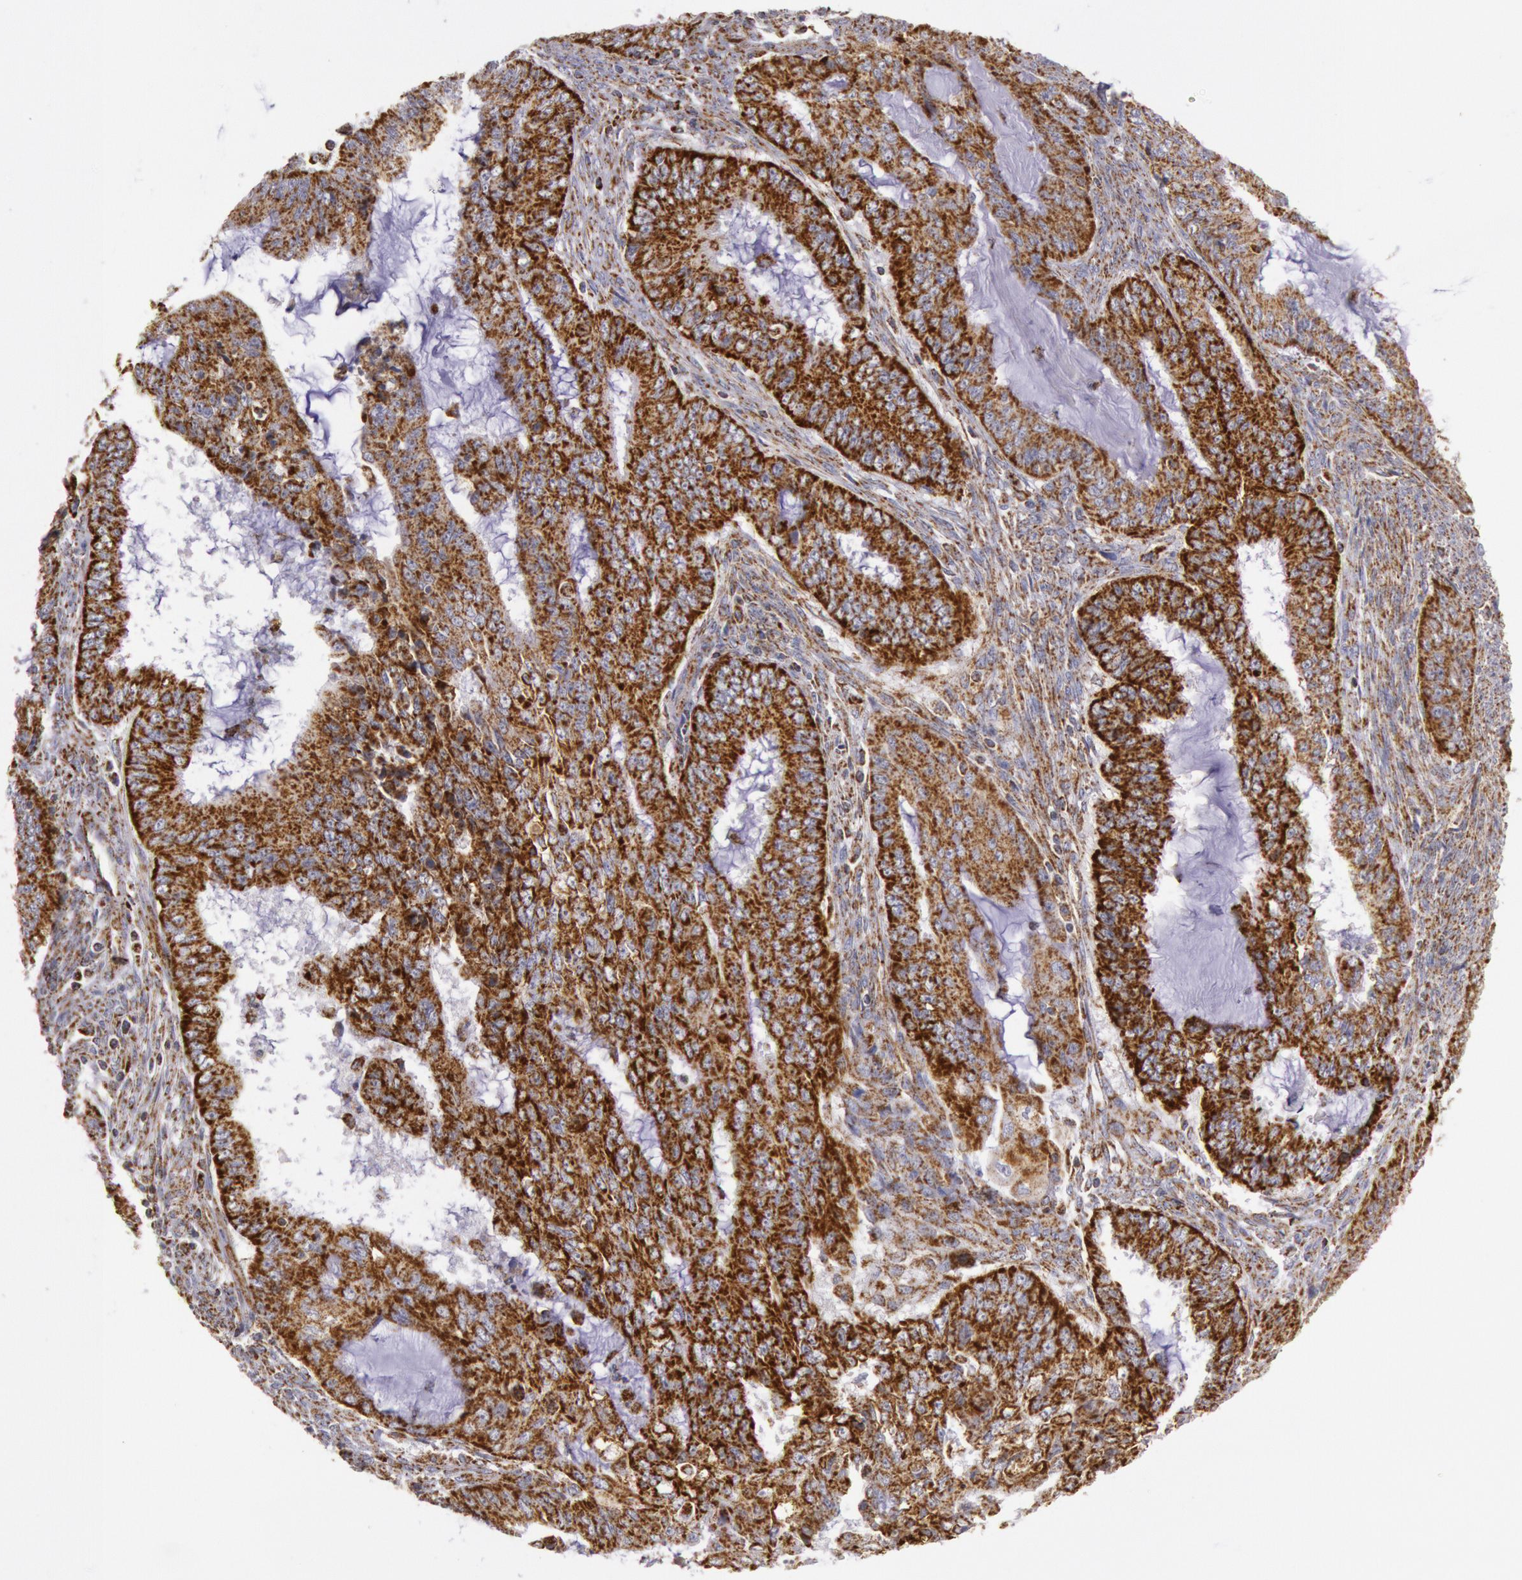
{"staining": {"intensity": "strong", "quantity": ">75%", "location": "cytoplasmic/membranous"}, "tissue": "endometrial cancer", "cell_type": "Tumor cells", "image_type": "cancer", "snomed": [{"axis": "morphology", "description": "Adenocarcinoma, NOS"}, {"axis": "topography", "description": "Endometrium"}], "caption": "Adenocarcinoma (endometrial) stained for a protein (brown) reveals strong cytoplasmic/membranous positive staining in about >75% of tumor cells.", "gene": "CYC1", "patient": {"sex": "female", "age": 75}}